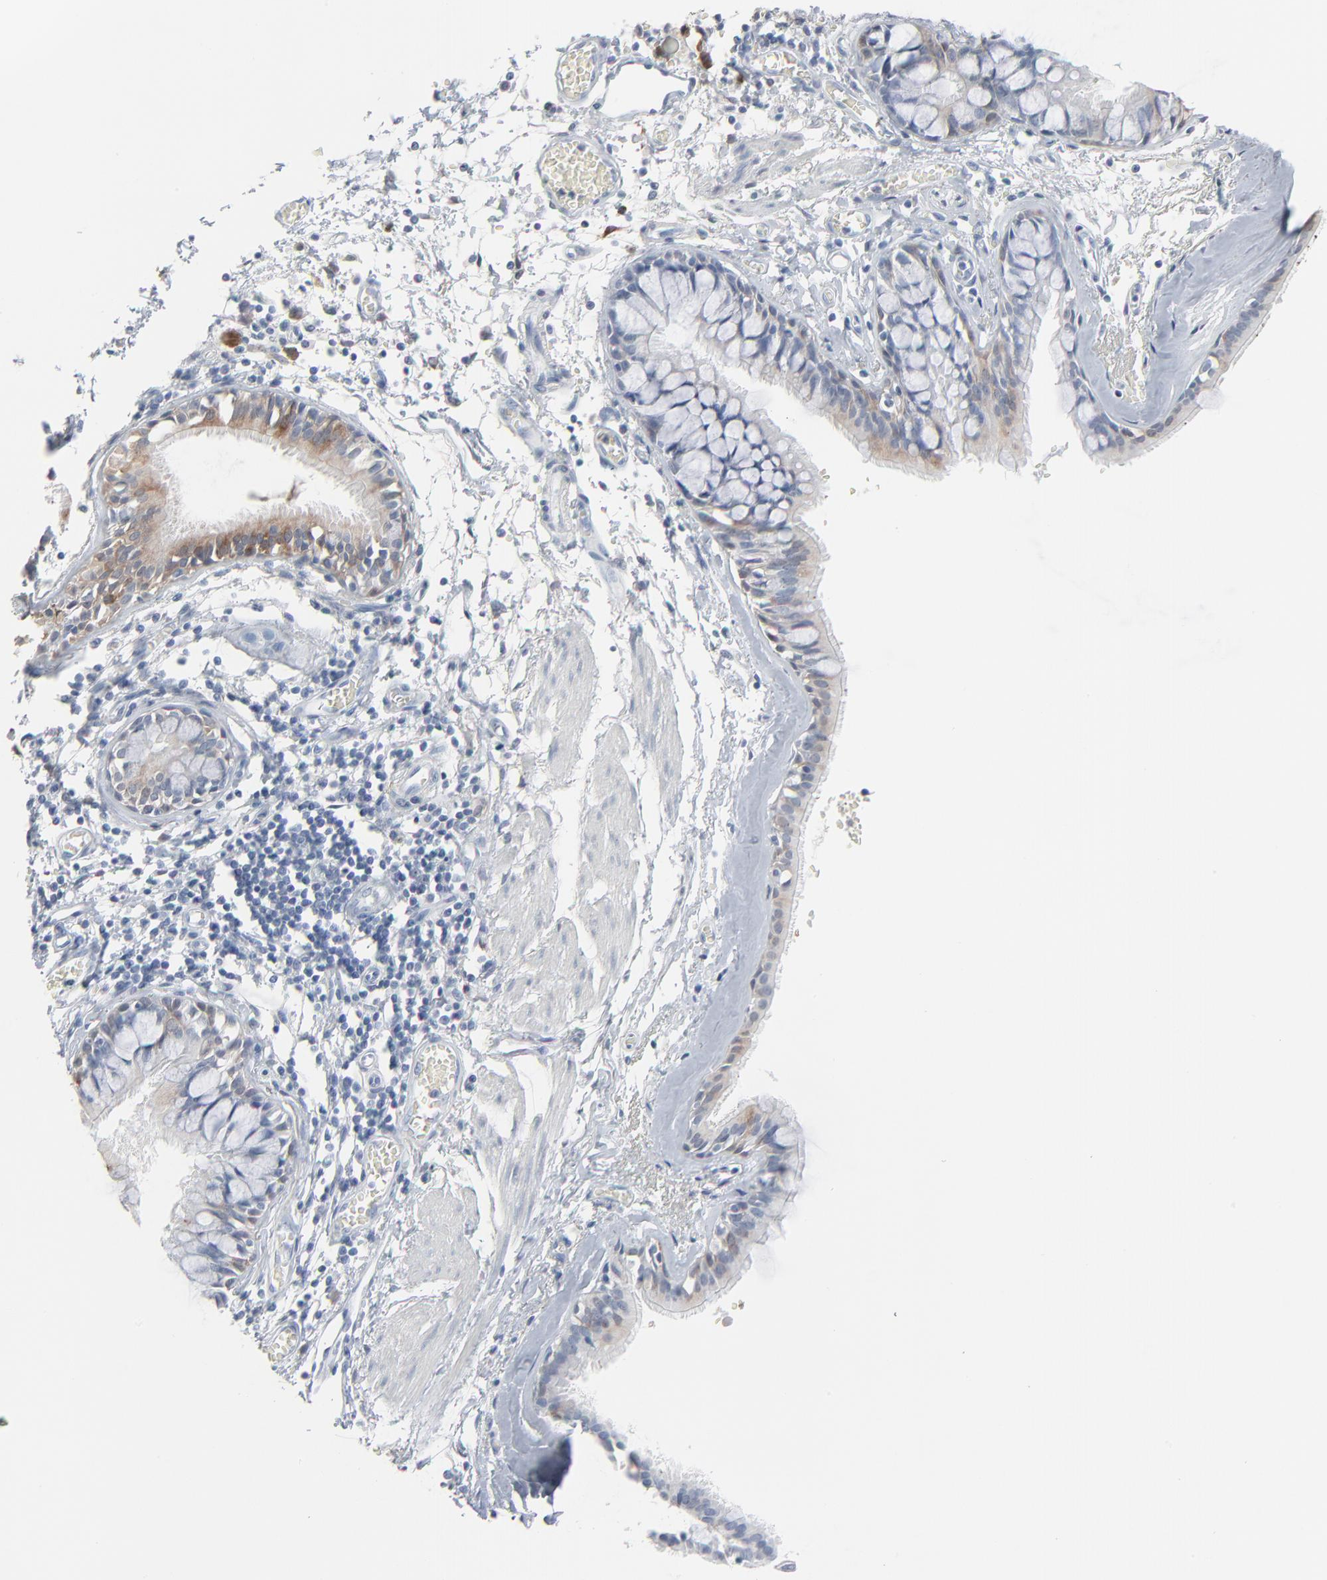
{"staining": {"intensity": "weak", "quantity": "25%-75%", "location": "cytoplasmic/membranous"}, "tissue": "bronchus", "cell_type": "Respiratory epithelial cells", "image_type": "normal", "snomed": [{"axis": "morphology", "description": "Normal tissue, NOS"}, {"axis": "topography", "description": "Bronchus"}, {"axis": "topography", "description": "Lung"}], "caption": "Approximately 25%-75% of respiratory epithelial cells in benign human bronchus show weak cytoplasmic/membranous protein staining as visualized by brown immunohistochemical staining.", "gene": "PHGDH", "patient": {"sex": "female", "age": 56}}